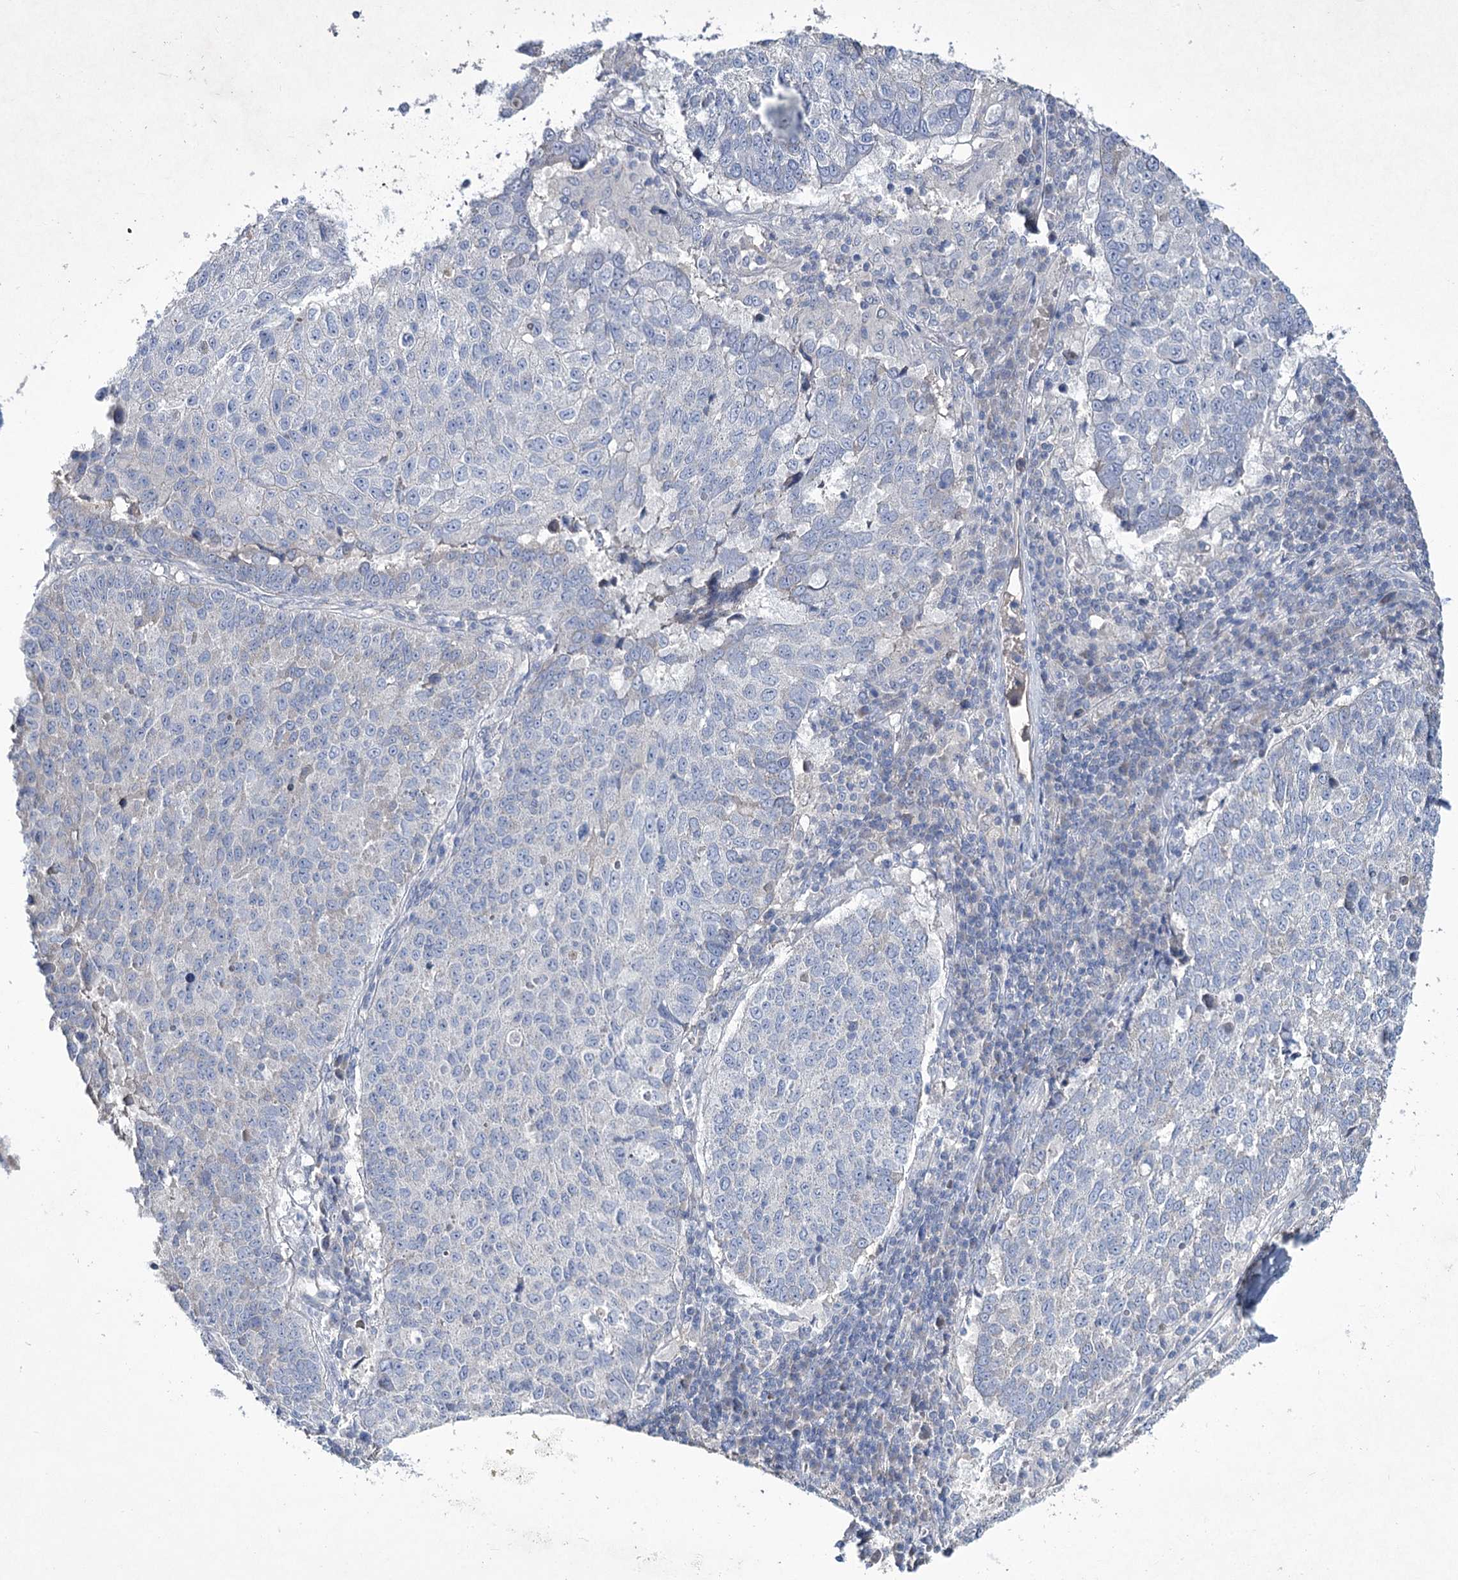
{"staining": {"intensity": "negative", "quantity": "none", "location": "none"}, "tissue": "lung cancer", "cell_type": "Tumor cells", "image_type": "cancer", "snomed": [{"axis": "morphology", "description": "Squamous cell carcinoma, NOS"}, {"axis": "topography", "description": "Lung"}], "caption": "The IHC image has no significant expression in tumor cells of lung cancer tissue. (DAB IHC visualized using brightfield microscopy, high magnification).", "gene": "SEMA4G", "patient": {"sex": "male", "age": 73}}